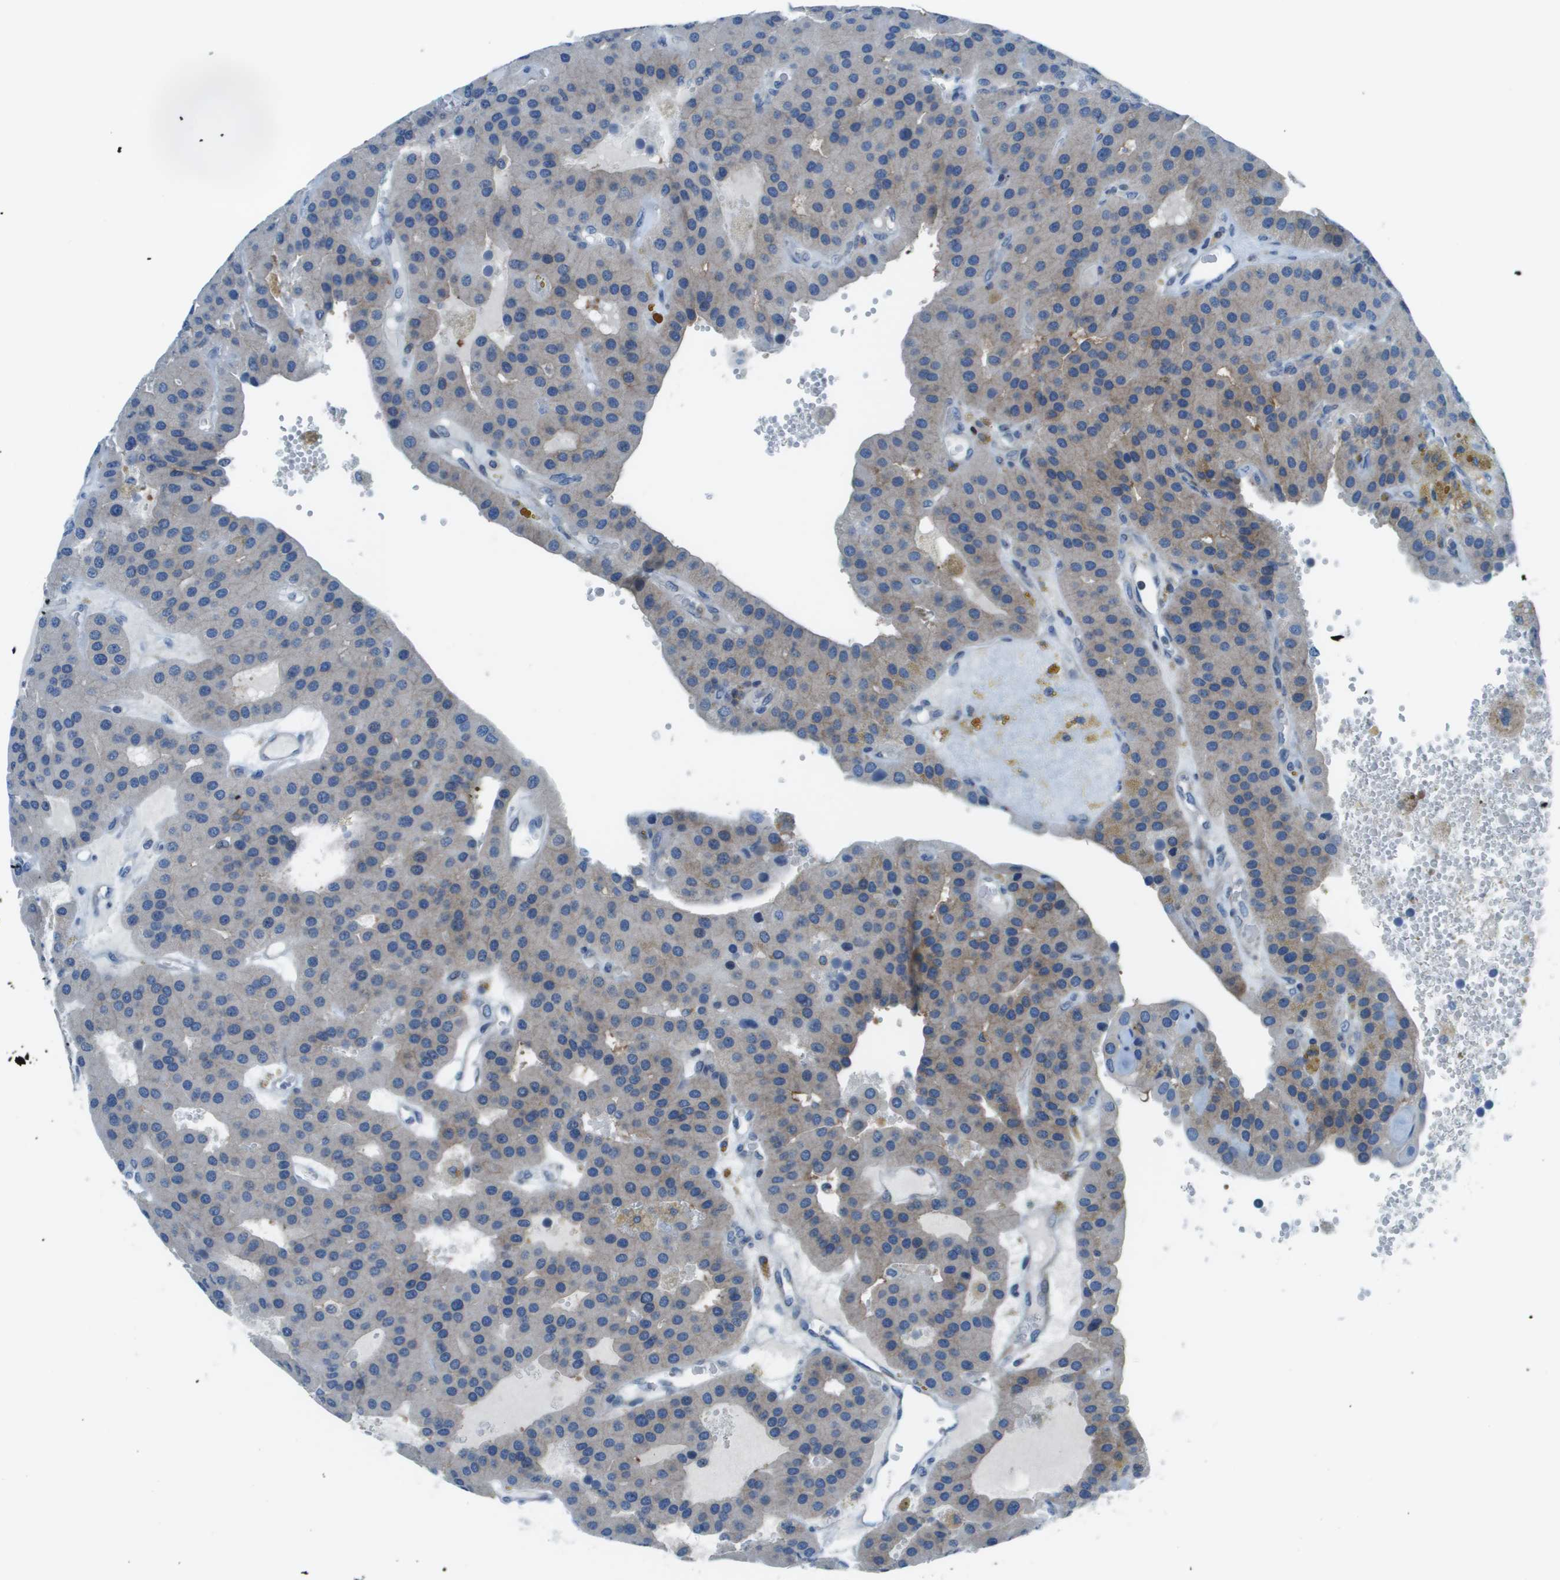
{"staining": {"intensity": "weak", "quantity": "<25%", "location": "cytoplasmic/membranous"}, "tissue": "parathyroid gland", "cell_type": "Glandular cells", "image_type": "normal", "snomed": [{"axis": "morphology", "description": "Normal tissue, NOS"}, {"axis": "morphology", "description": "Adenoma, NOS"}, {"axis": "topography", "description": "Parathyroid gland"}], "caption": "This is a histopathology image of IHC staining of benign parathyroid gland, which shows no staining in glandular cells. (DAB (3,3'-diaminobenzidine) immunohistochemistry visualized using brightfield microscopy, high magnification).", "gene": "STIP1", "patient": {"sex": "female", "age": 86}}